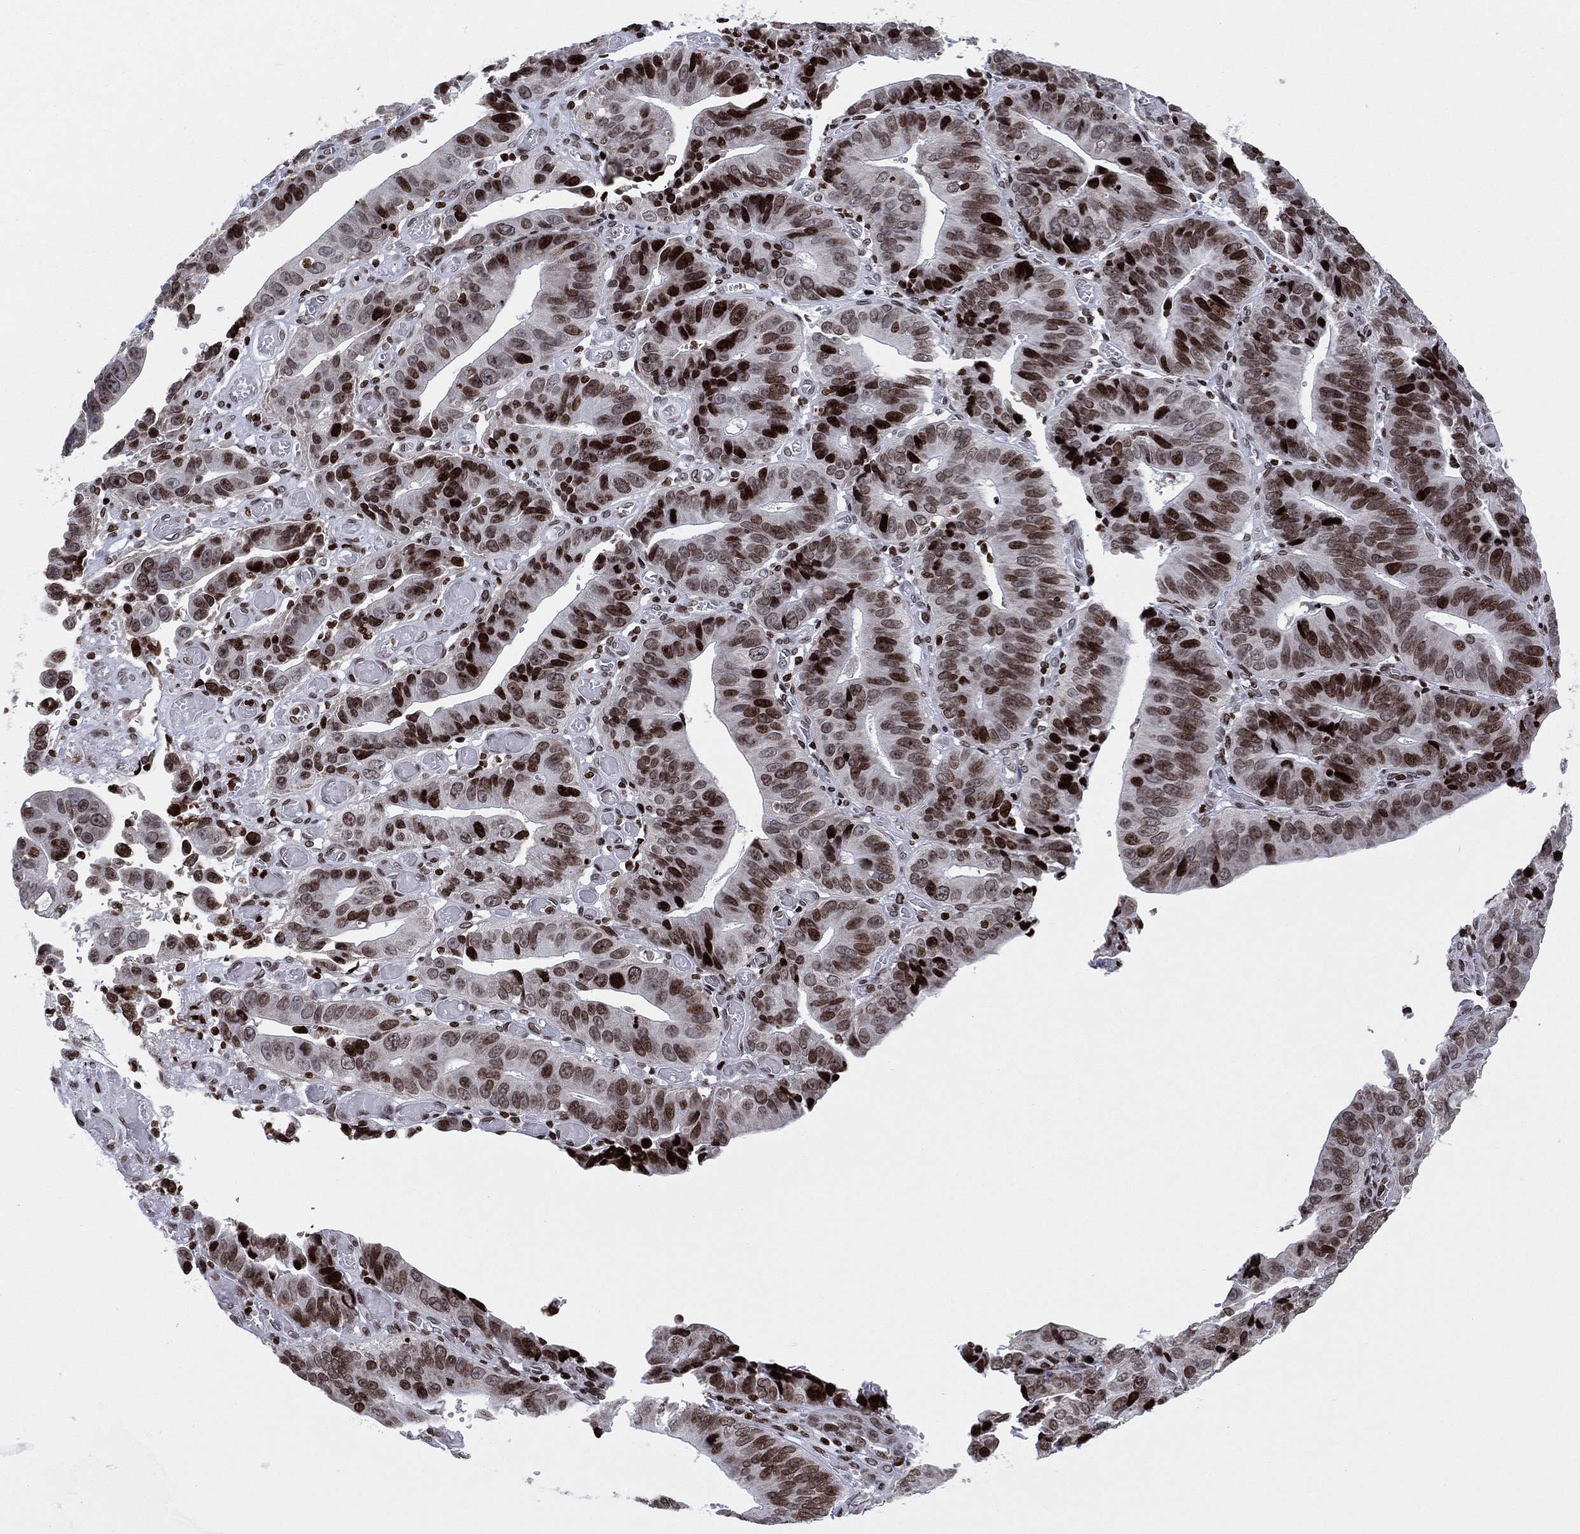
{"staining": {"intensity": "strong", "quantity": "<25%", "location": "nuclear"}, "tissue": "stomach cancer", "cell_type": "Tumor cells", "image_type": "cancer", "snomed": [{"axis": "morphology", "description": "Adenocarcinoma, NOS"}, {"axis": "topography", "description": "Stomach"}], "caption": "Protein positivity by immunohistochemistry shows strong nuclear expression in about <25% of tumor cells in stomach adenocarcinoma.", "gene": "MFSD14A", "patient": {"sex": "male", "age": 84}}